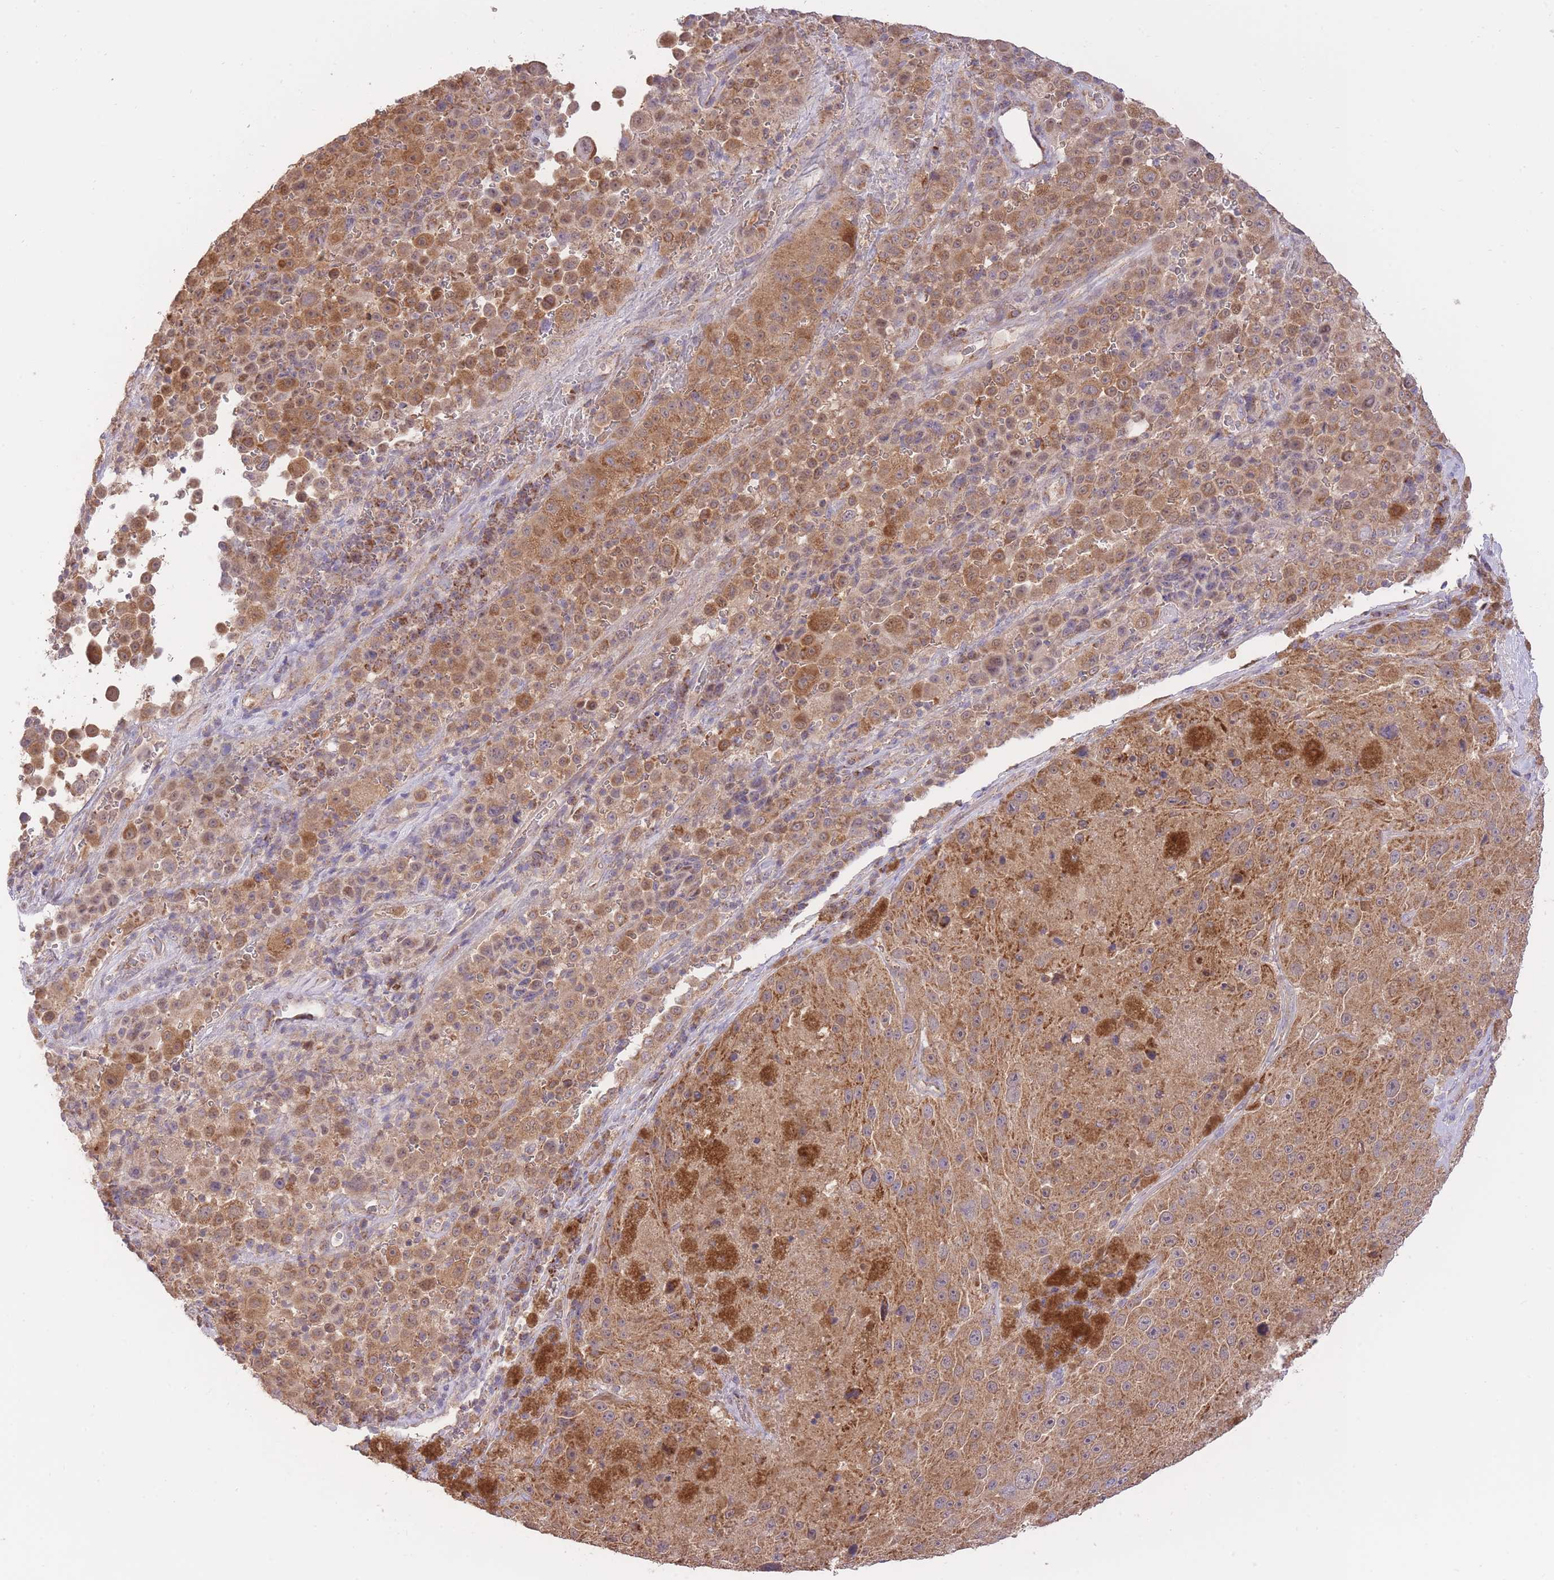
{"staining": {"intensity": "moderate", "quantity": ">75%", "location": "cytoplasmic/membranous"}, "tissue": "melanoma", "cell_type": "Tumor cells", "image_type": "cancer", "snomed": [{"axis": "morphology", "description": "Malignant melanoma, Metastatic site"}, {"axis": "topography", "description": "Lymph node"}], "caption": "Brown immunohistochemical staining in human malignant melanoma (metastatic site) shows moderate cytoplasmic/membranous positivity in approximately >75% of tumor cells.", "gene": "PREP", "patient": {"sex": "male", "age": 62}}